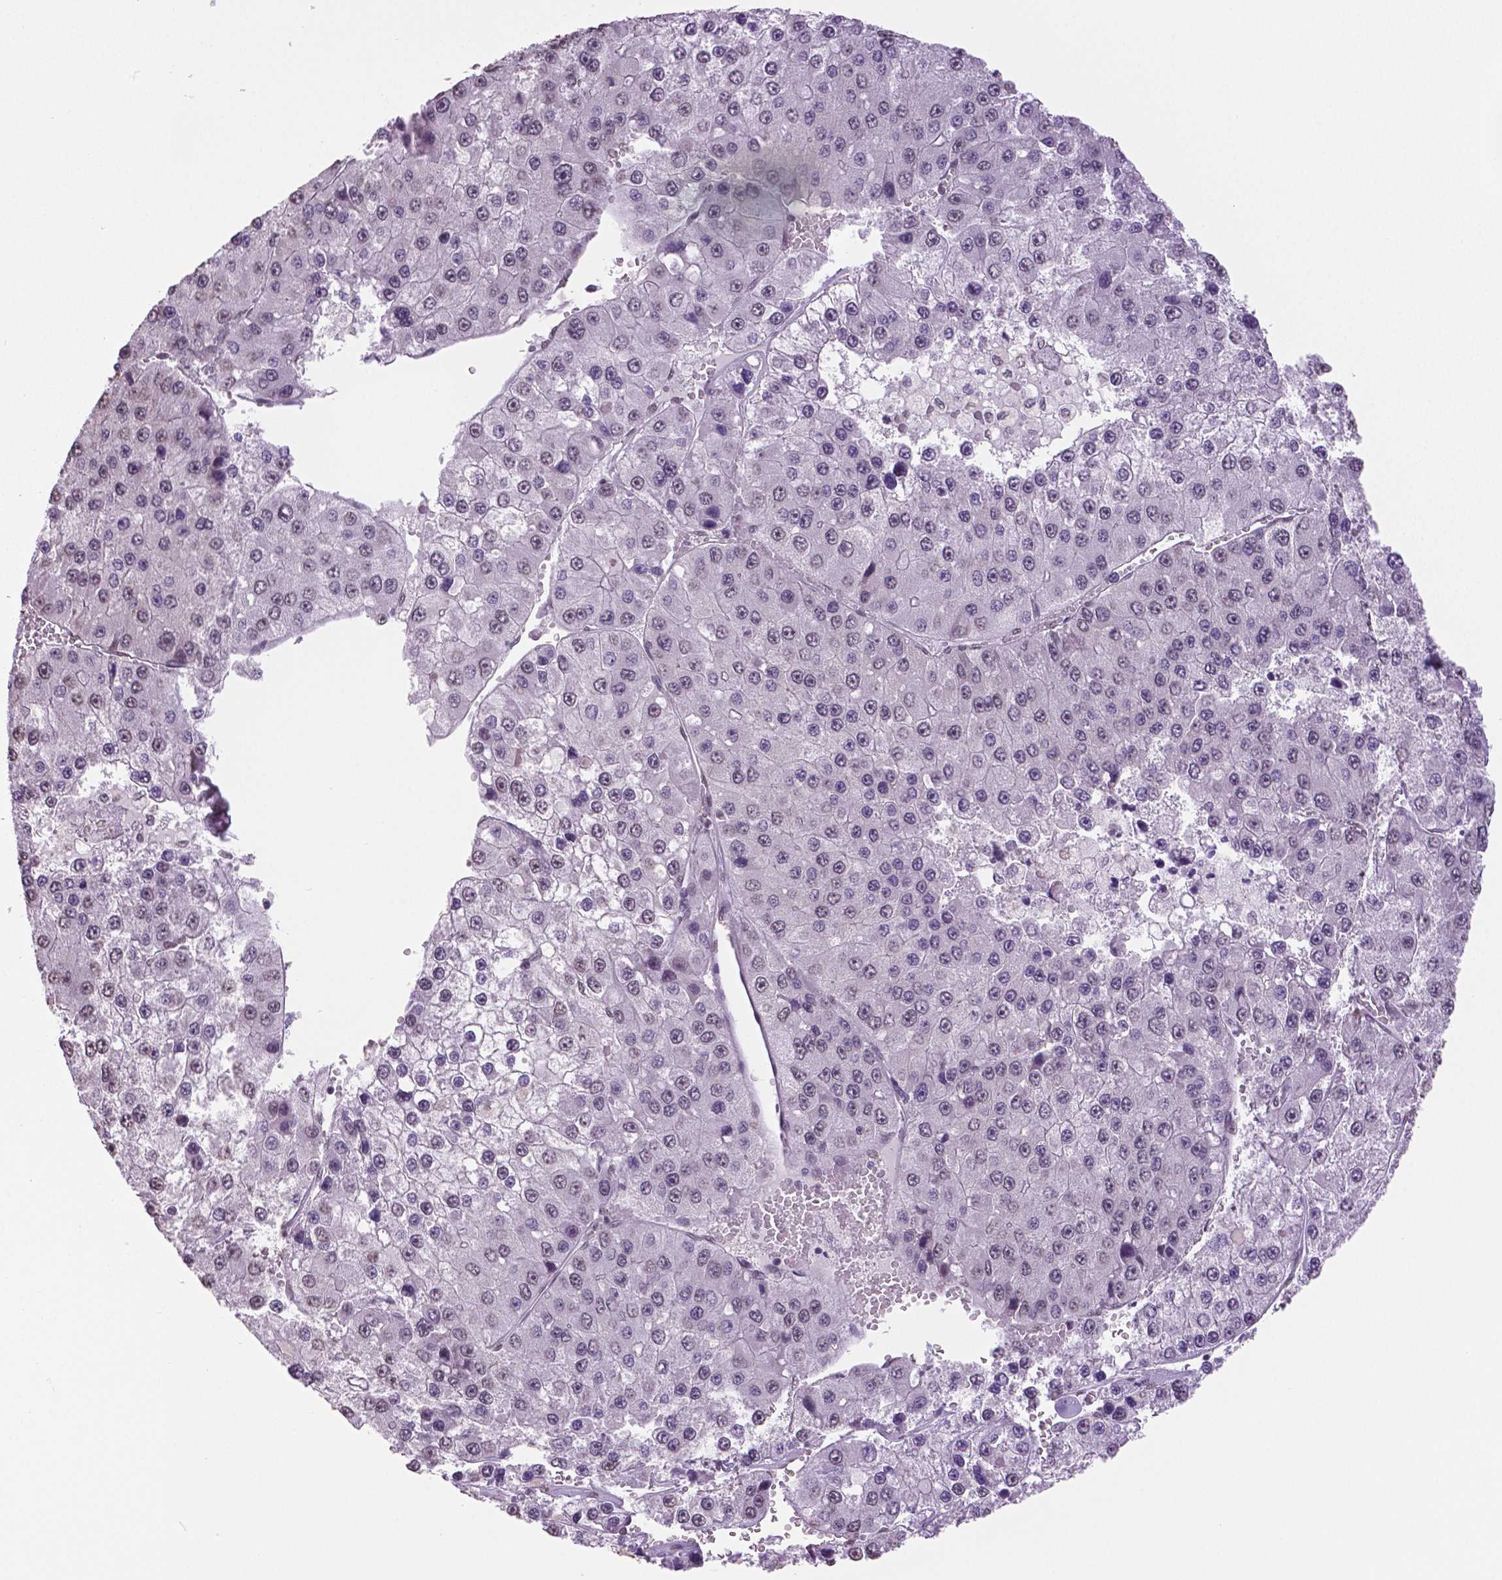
{"staining": {"intensity": "negative", "quantity": "none", "location": "none"}, "tissue": "liver cancer", "cell_type": "Tumor cells", "image_type": "cancer", "snomed": [{"axis": "morphology", "description": "Carcinoma, Hepatocellular, NOS"}, {"axis": "topography", "description": "Liver"}], "caption": "The immunohistochemistry (IHC) image has no significant staining in tumor cells of liver hepatocellular carcinoma tissue. (Stains: DAB immunohistochemistry with hematoxylin counter stain, Microscopy: brightfield microscopy at high magnification).", "gene": "IGF2BP1", "patient": {"sex": "female", "age": 73}}